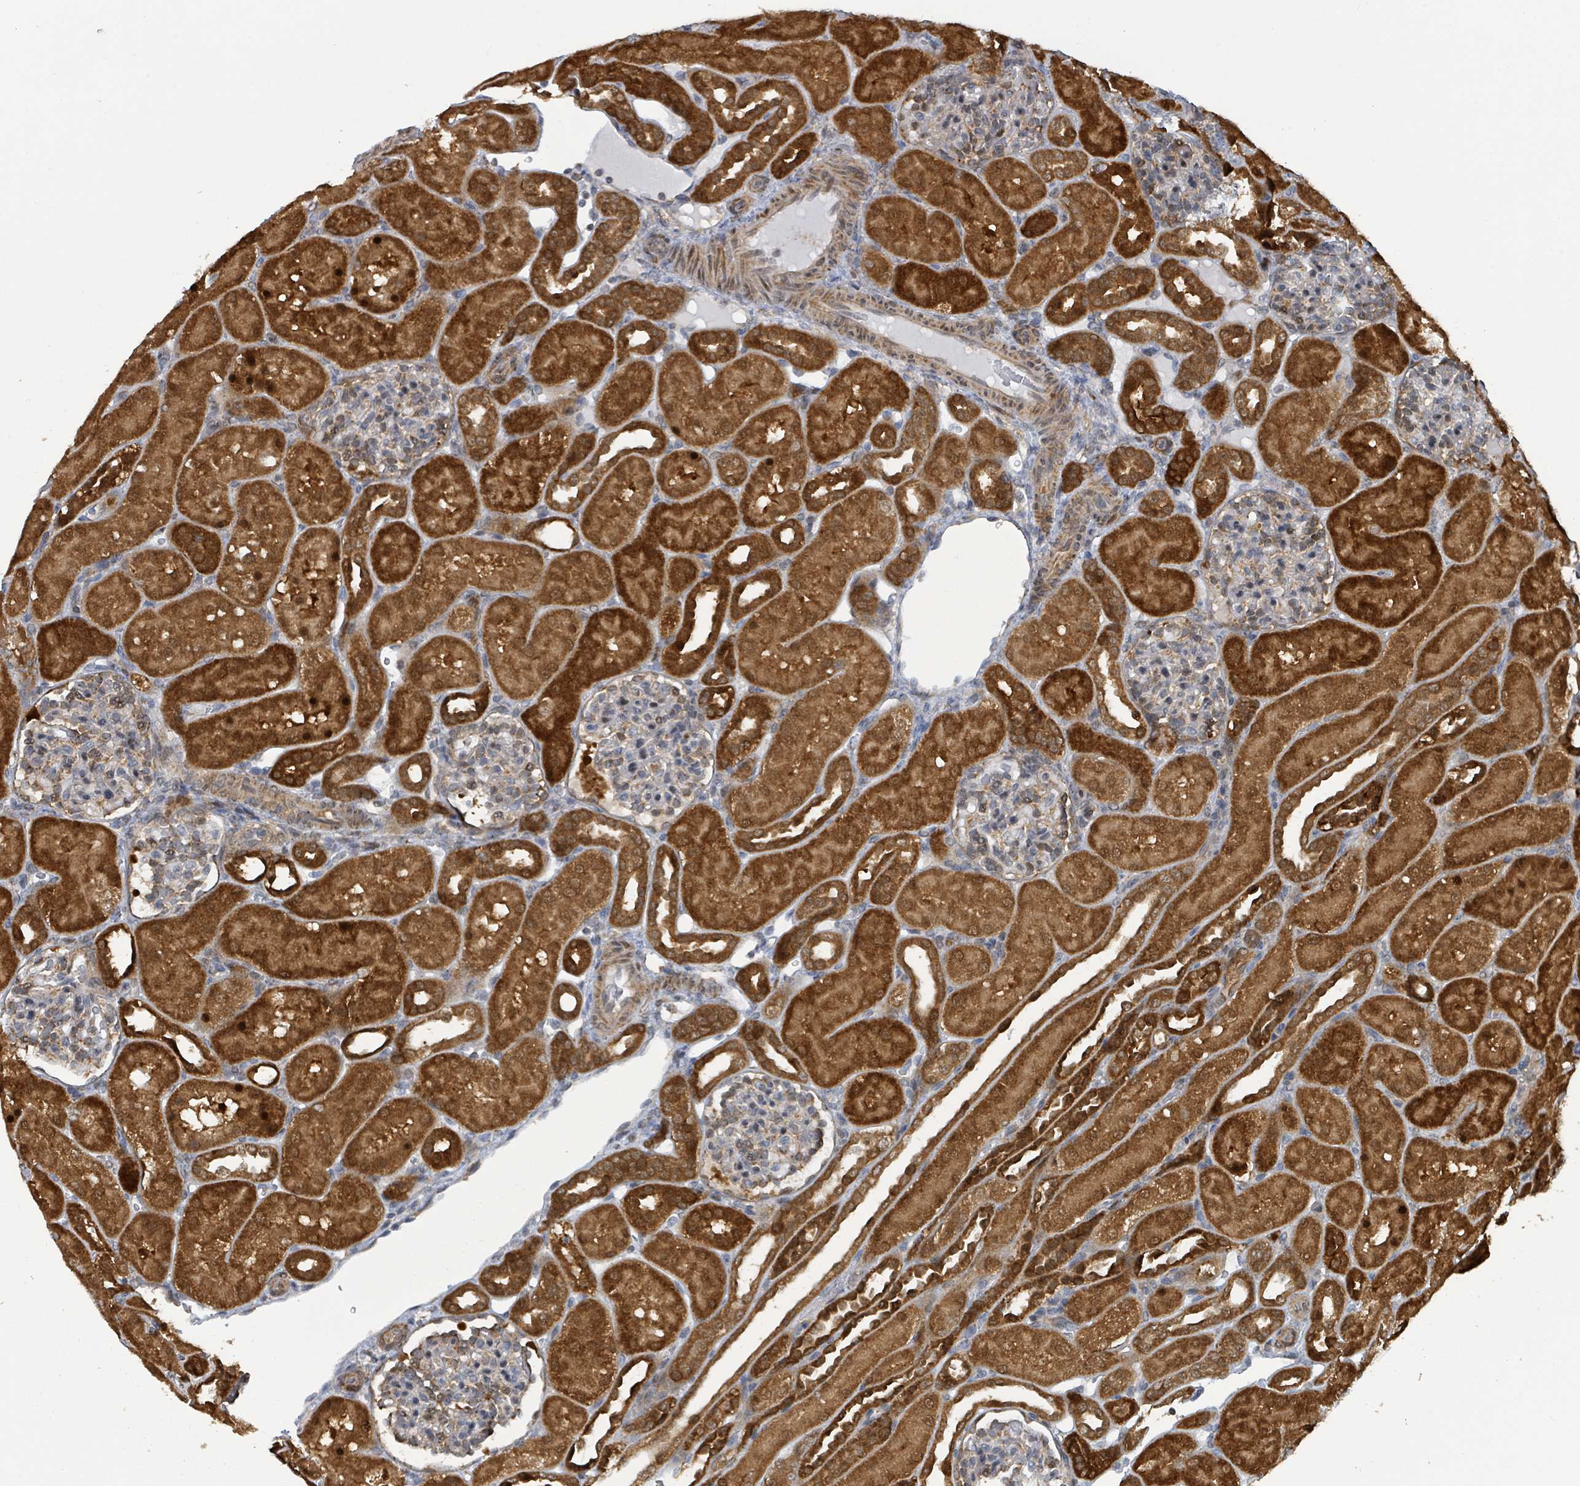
{"staining": {"intensity": "moderate", "quantity": "<25%", "location": "cytoplasmic/membranous,nuclear"}, "tissue": "kidney", "cell_type": "Cells in glomeruli", "image_type": "normal", "snomed": [{"axis": "morphology", "description": "Normal tissue, NOS"}, {"axis": "topography", "description": "Kidney"}], "caption": "The image reveals staining of benign kidney, revealing moderate cytoplasmic/membranous,nuclear protein staining (brown color) within cells in glomeruli. The staining was performed using DAB, with brown indicating positive protein expression. Nuclei are stained blue with hematoxylin.", "gene": "PSMB7", "patient": {"sex": "male", "age": 1}}